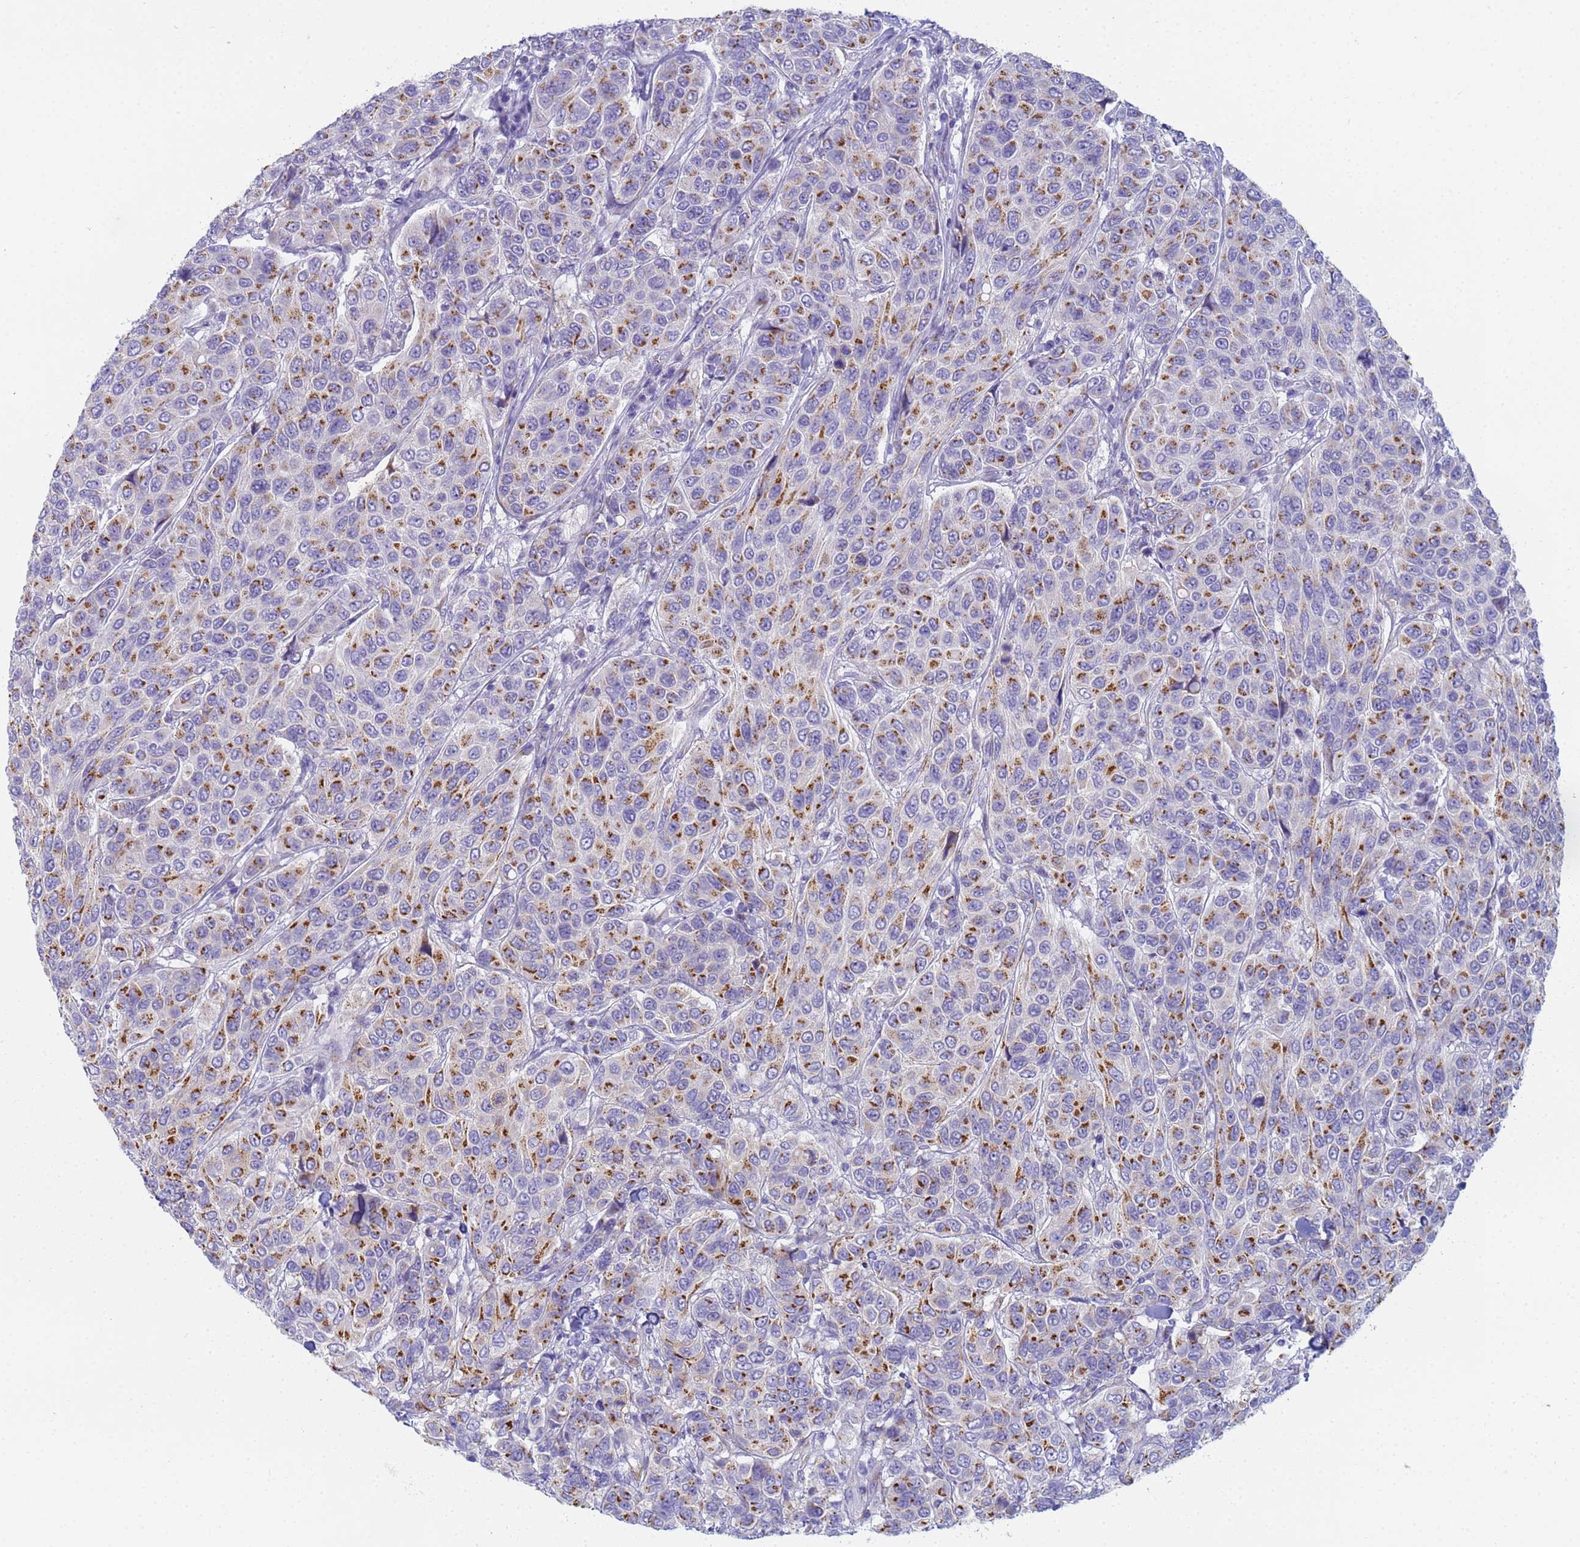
{"staining": {"intensity": "moderate", "quantity": ">75%", "location": "cytoplasmic/membranous"}, "tissue": "breast cancer", "cell_type": "Tumor cells", "image_type": "cancer", "snomed": [{"axis": "morphology", "description": "Duct carcinoma"}, {"axis": "topography", "description": "Breast"}], "caption": "A medium amount of moderate cytoplasmic/membranous staining is present in about >75% of tumor cells in invasive ductal carcinoma (breast) tissue.", "gene": "CR1", "patient": {"sex": "female", "age": 55}}